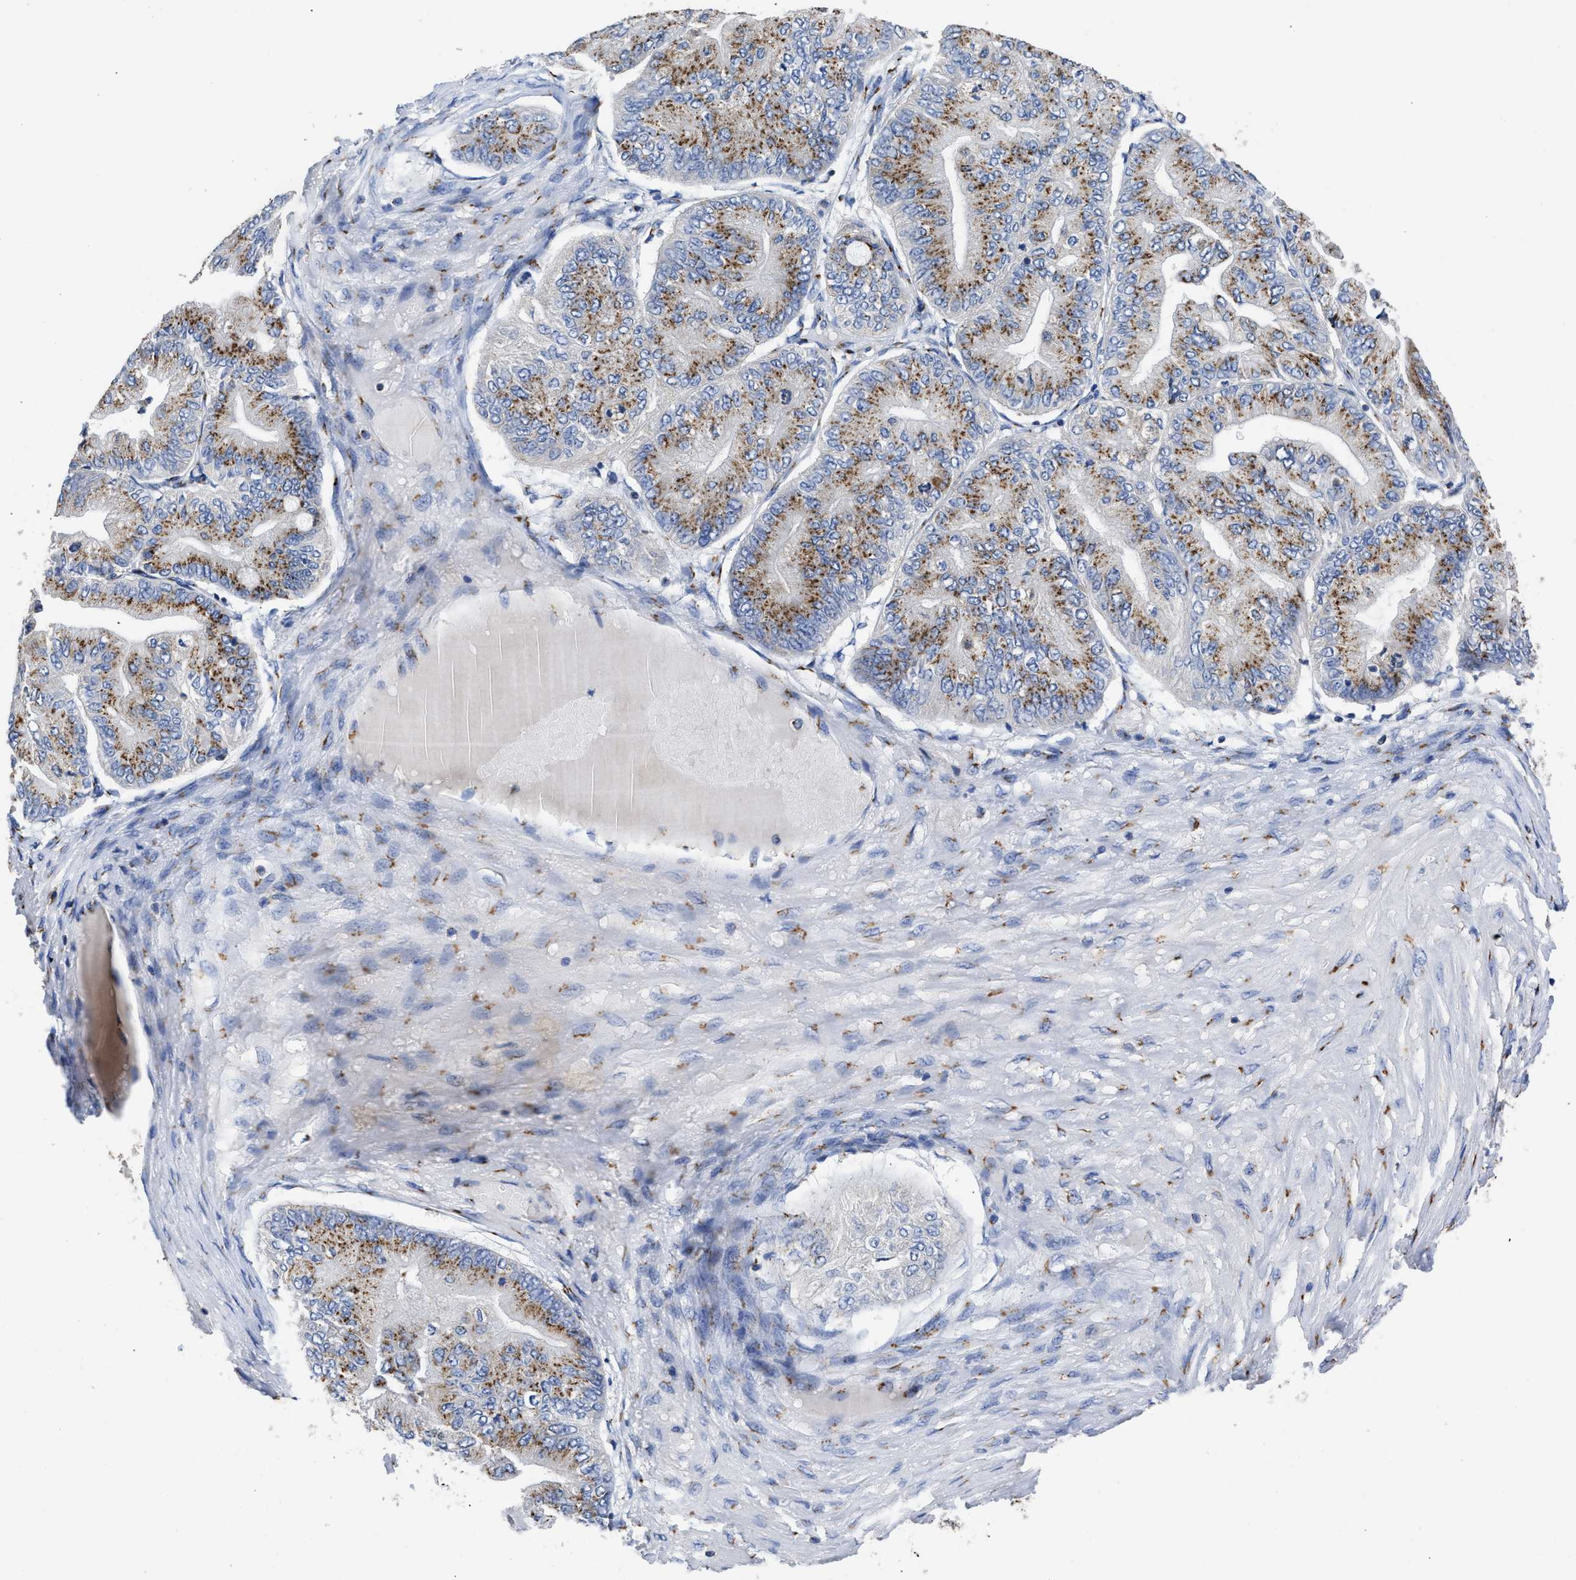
{"staining": {"intensity": "strong", "quantity": ">75%", "location": "cytoplasmic/membranous"}, "tissue": "ovarian cancer", "cell_type": "Tumor cells", "image_type": "cancer", "snomed": [{"axis": "morphology", "description": "Cystadenocarcinoma, mucinous, NOS"}, {"axis": "topography", "description": "Ovary"}], "caption": "Immunohistochemistry (DAB (3,3'-diaminobenzidine)) staining of human ovarian cancer (mucinous cystadenocarcinoma) shows strong cytoplasmic/membranous protein expression in approximately >75% of tumor cells. Nuclei are stained in blue.", "gene": "TMEM87A", "patient": {"sex": "female", "age": 61}}